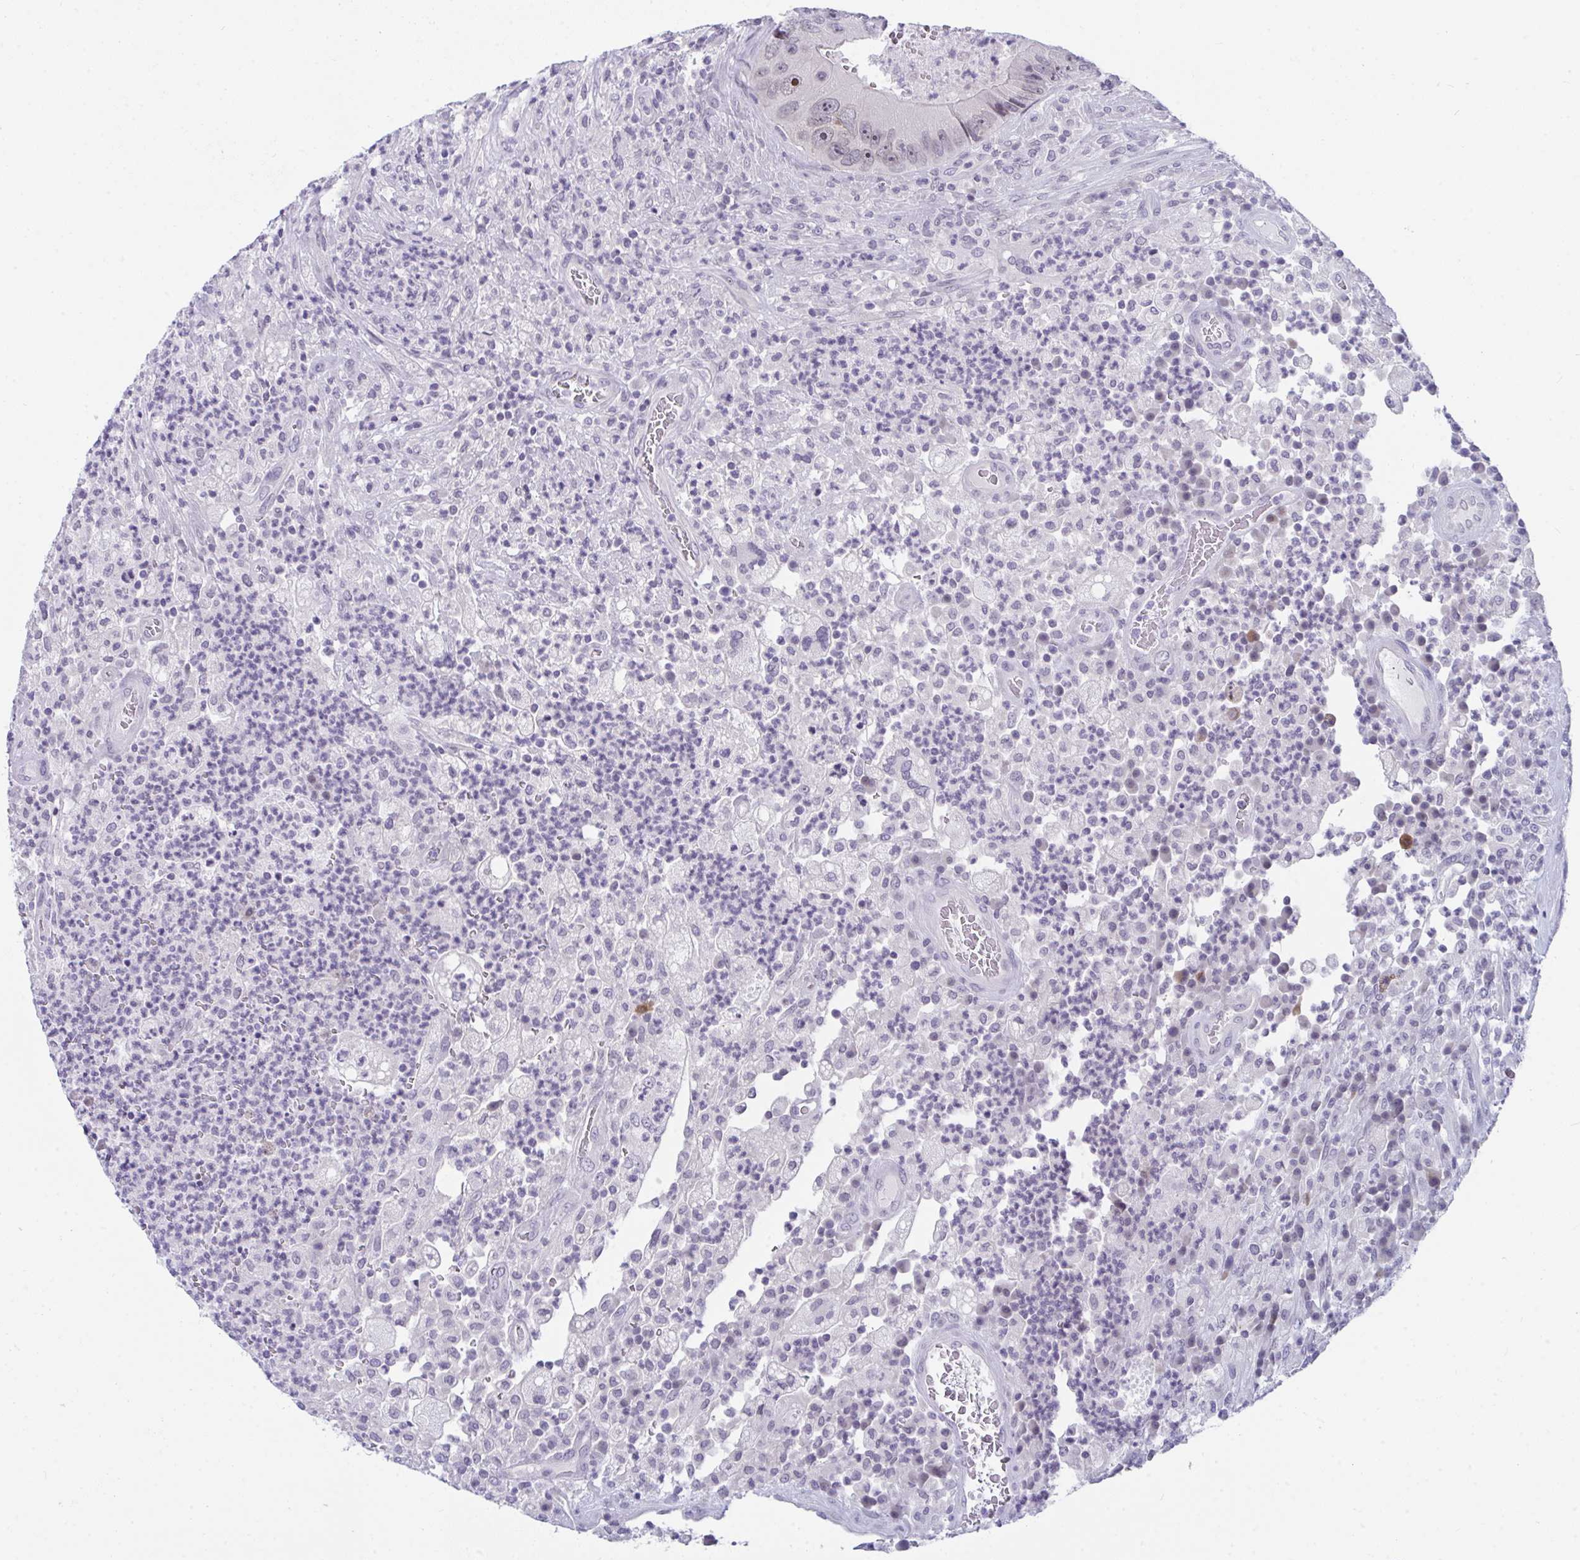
{"staining": {"intensity": "moderate", "quantity": "<25%", "location": "nuclear"}, "tissue": "colorectal cancer", "cell_type": "Tumor cells", "image_type": "cancer", "snomed": [{"axis": "morphology", "description": "Adenocarcinoma, NOS"}, {"axis": "topography", "description": "Colon"}], "caption": "Colorectal adenocarcinoma was stained to show a protein in brown. There is low levels of moderate nuclear positivity in approximately <25% of tumor cells. (DAB IHC with brightfield microscopy, high magnification).", "gene": "BMAL2", "patient": {"sex": "female", "age": 86}}